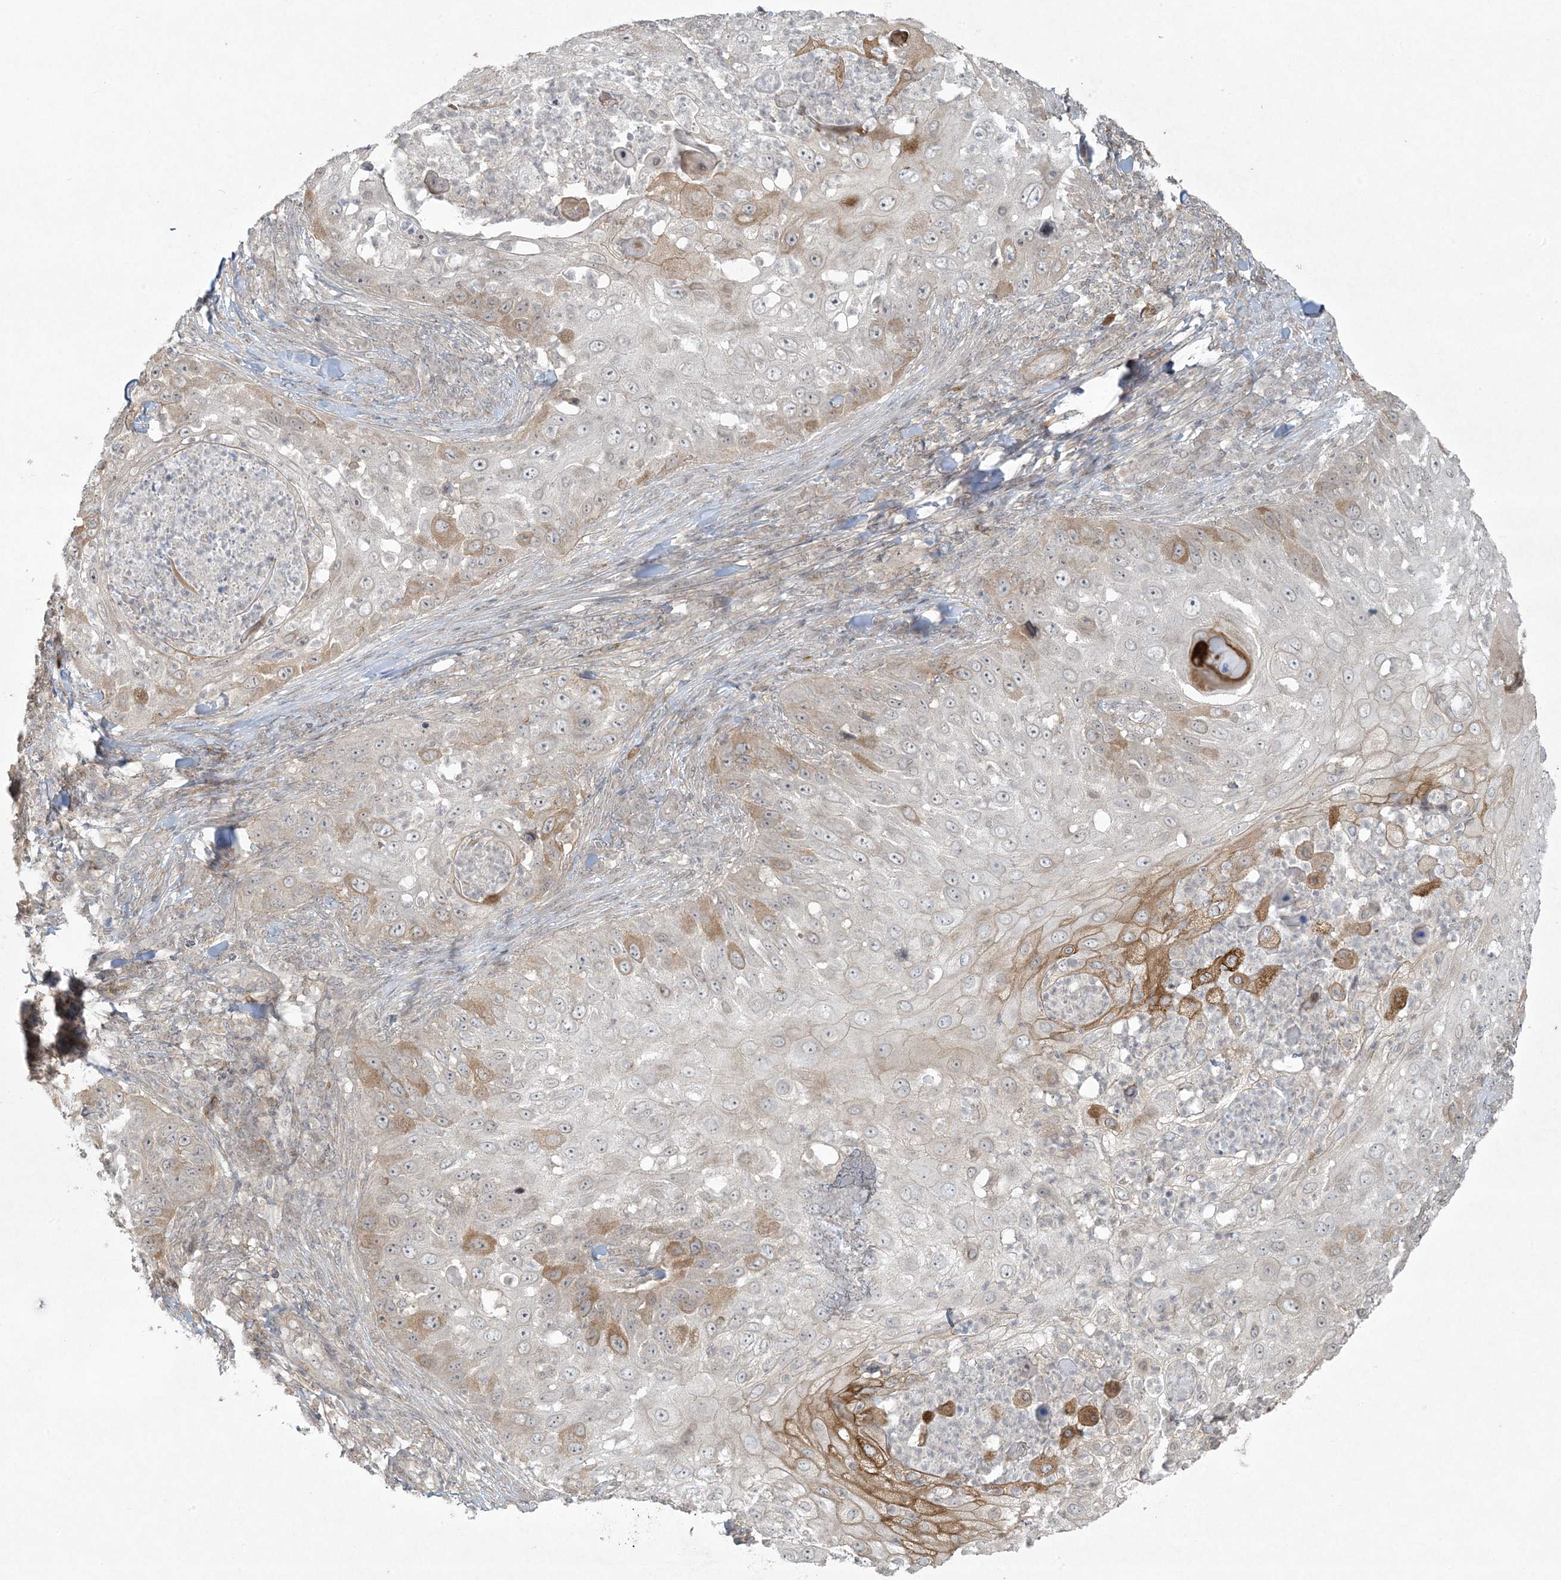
{"staining": {"intensity": "moderate", "quantity": "<25%", "location": "cytoplasmic/membranous"}, "tissue": "skin cancer", "cell_type": "Tumor cells", "image_type": "cancer", "snomed": [{"axis": "morphology", "description": "Squamous cell carcinoma, NOS"}, {"axis": "topography", "description": "Skin"}], "caption": "DAB (3,3'-diaminobenzidine) immunohistochemical staining of skin cancer (squamous cell carcinoma) displays moderate cytoplasmic/membranous protein expression in approximately <25% of tumor cells.", "gene": "ZNF263", "patient": {"sex": "female", "age": 44}}